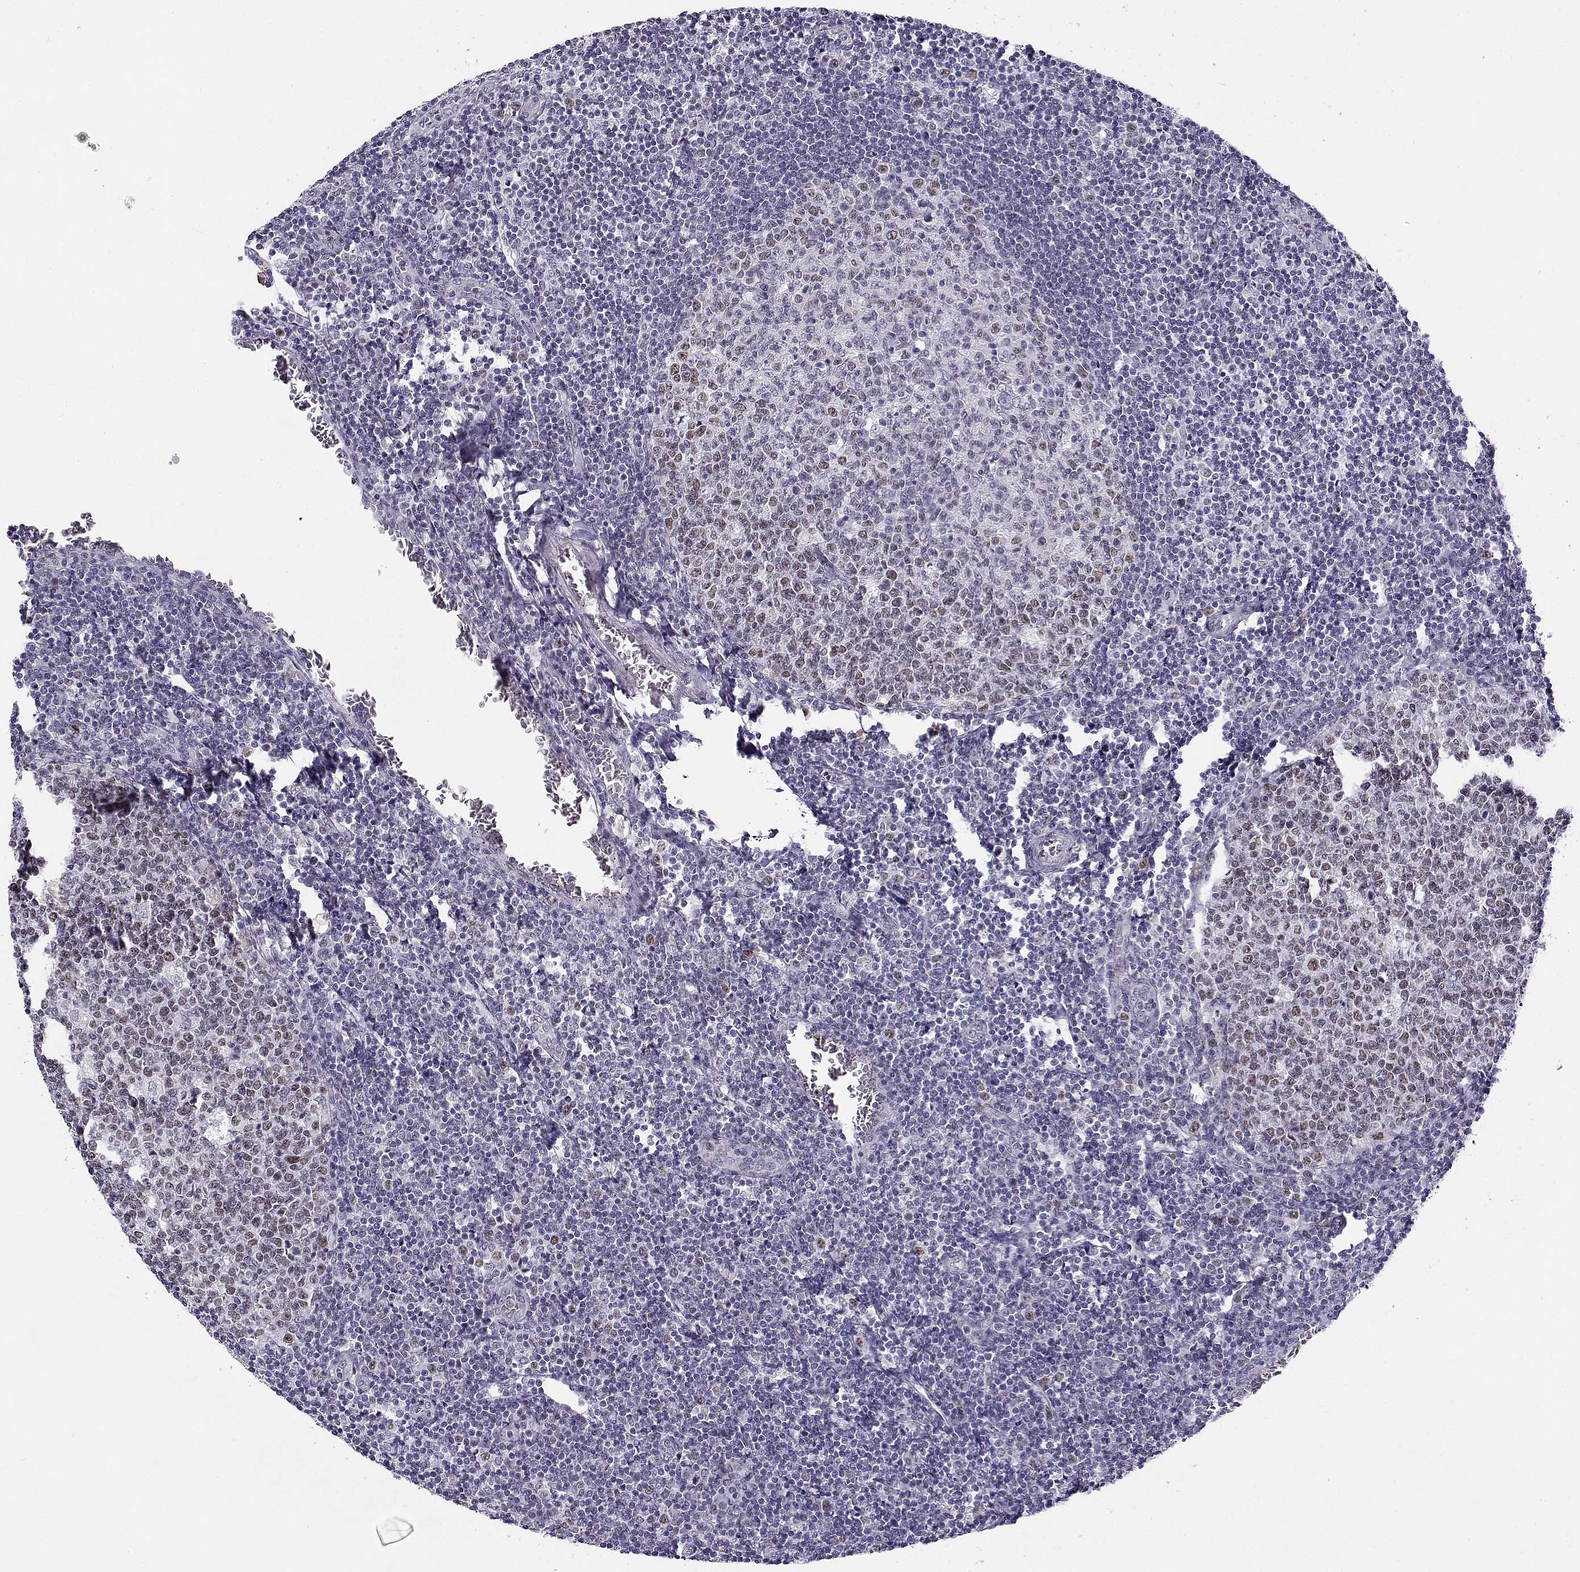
{"staining": {"intensity": "moderate", "quantity": "25%-75%", "location": "nuclear"}, "tissue": "tonsil", "cell_type": "Germinal center cells", "image_type": "normal", "snomed": [{"axis": "morphology", "description": "Normal tissue, NOS"}, {"axis": "topography", "description": "Tonsil"}], "caption": "A brown stain highlights moderate nuclear expression of a protein in germinal center cells of unremarkable human tonsil. (brown staining indicates protein expression, while blue staining denotes nuclei).", "gene": "BACH1", "patient": {"sex": "female", "age": 13}}